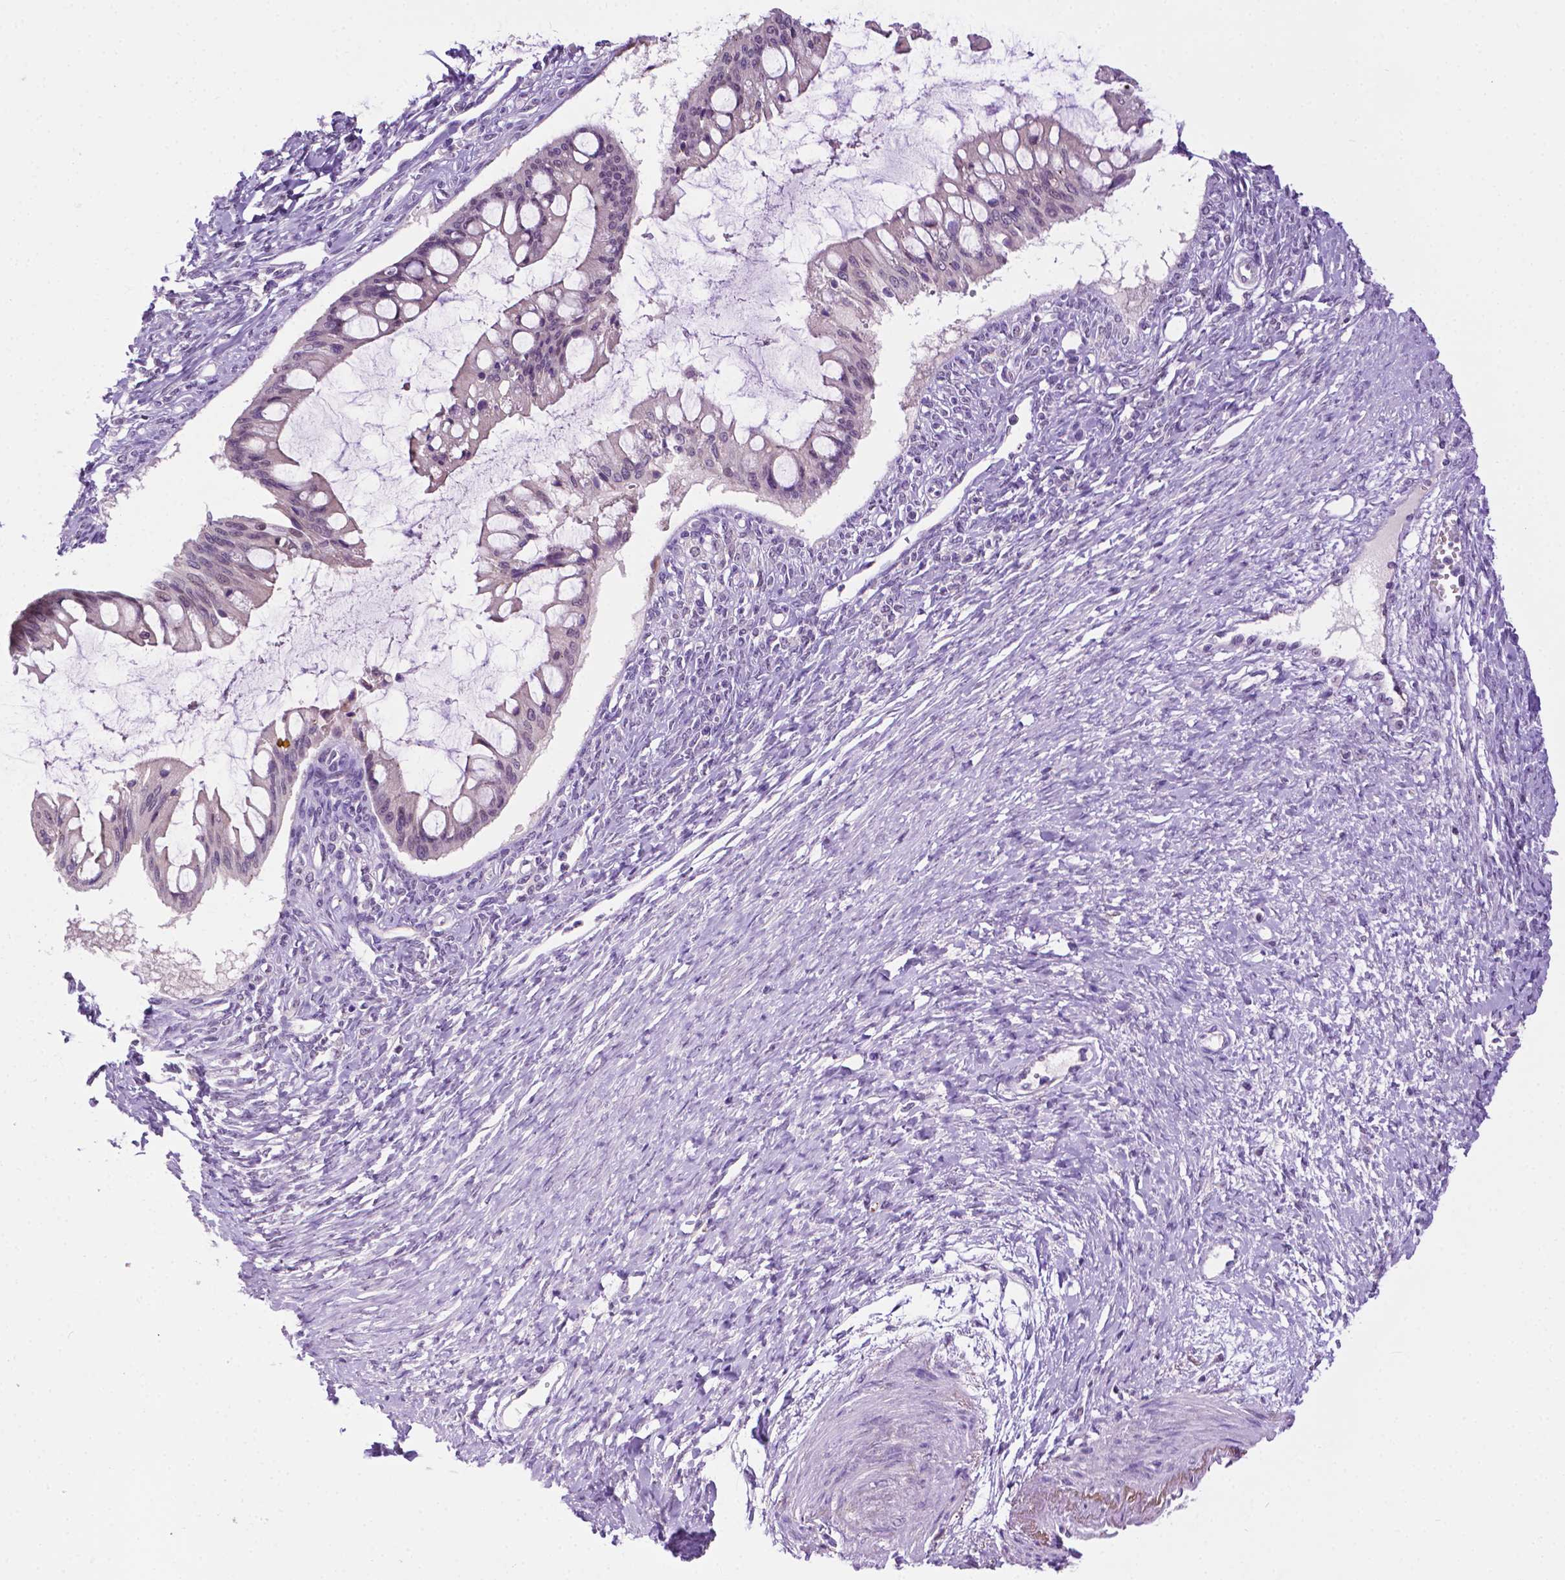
{"staining": {"intensity": "negative", "quantity": "none", "location": "none"}, "tissue": "ovarian cancer", "cell_type": "Tumor cells", "image_type": "cancer", "snomed": [{"axis": "morphology", "description": "Cystadenocarcinoma, mucinous, NOS"}, {"axis": "topography", "description": "Ovary"}], "caption": "This is a histopathology image of immunohistochemistry staining of mucinous cystadenocarcinoma (ovarian), which shows no staining in tumor cells.", "gene": "MMP27", "patient": {"sex": "female", "age": 73}}